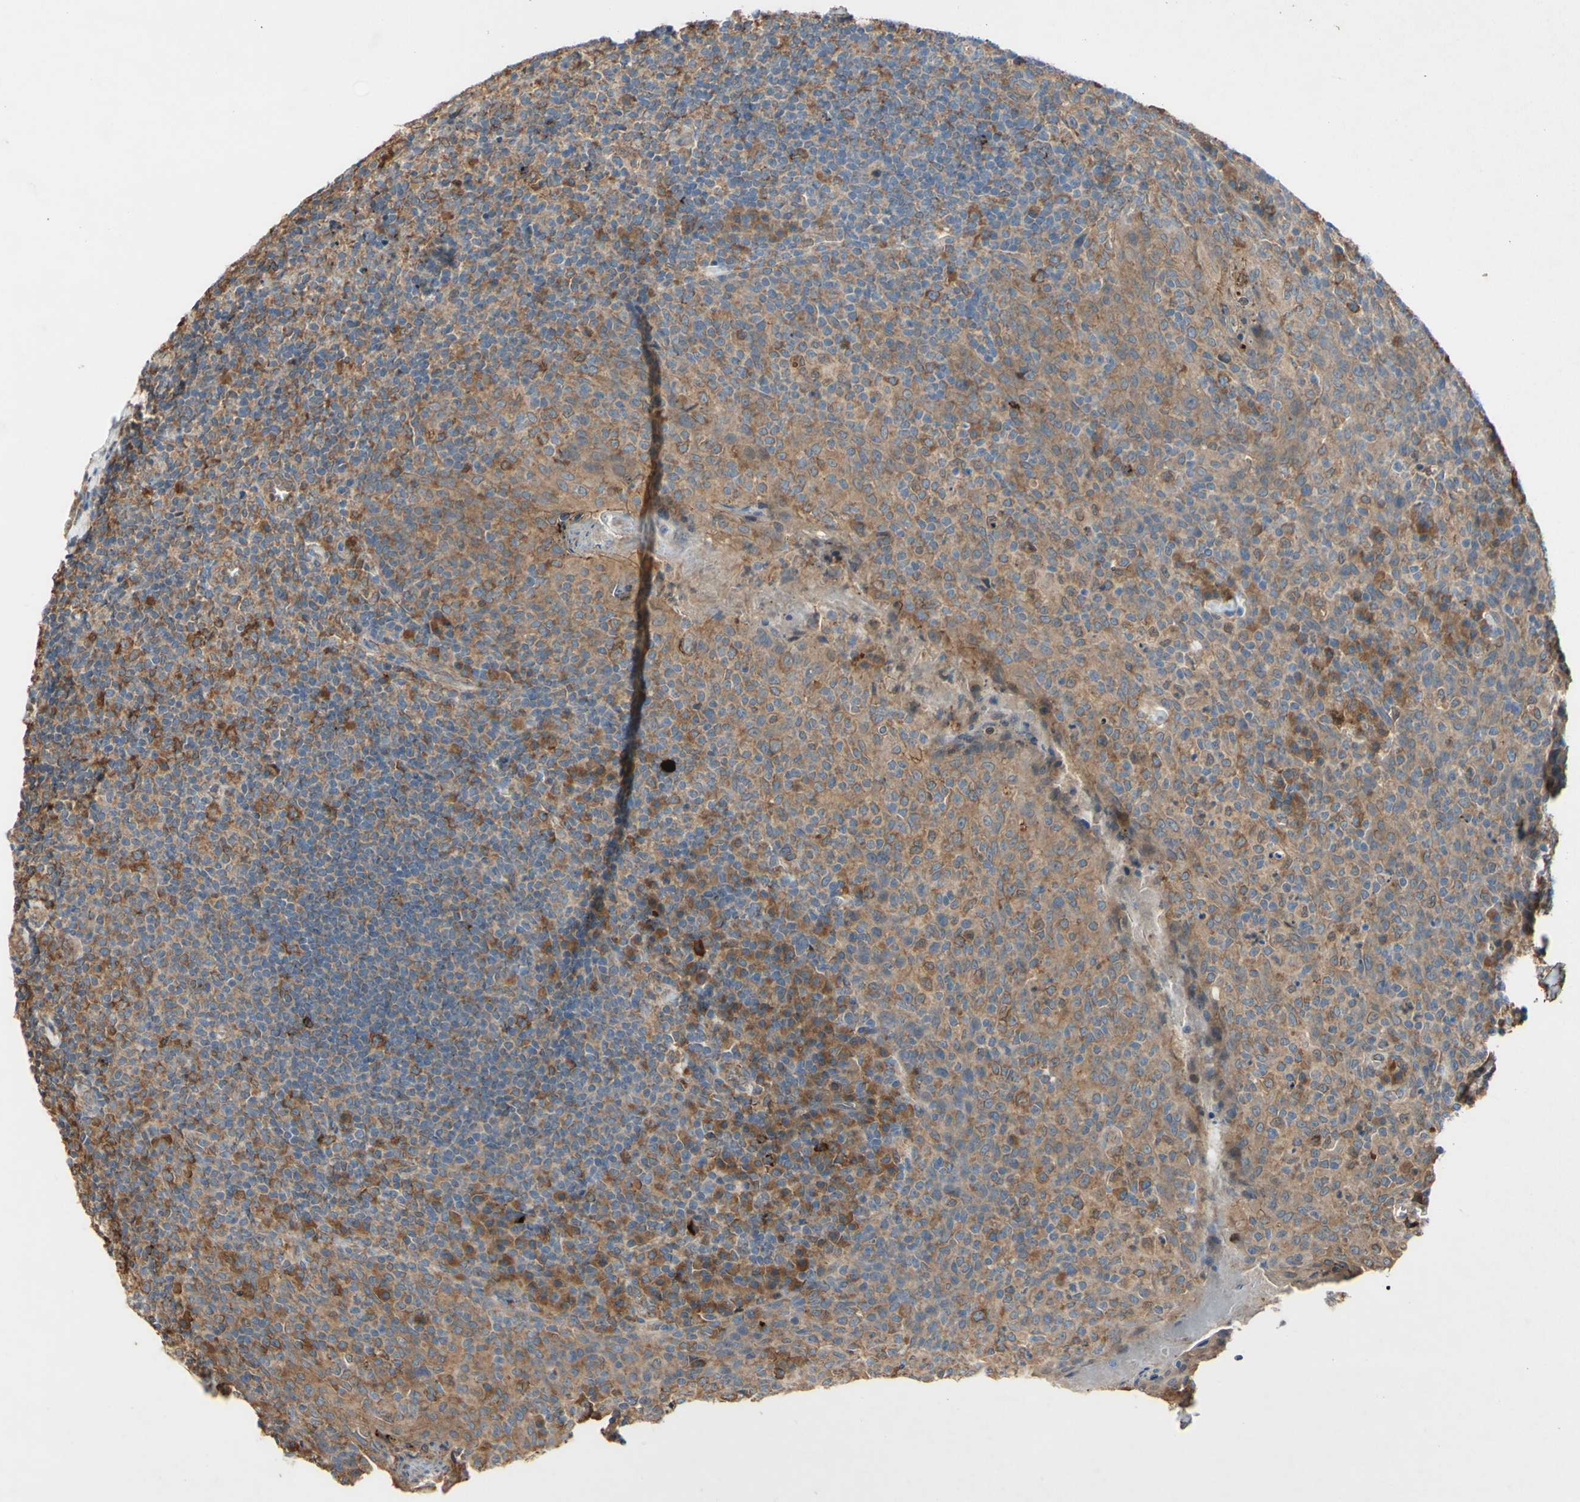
{"staining": {"intensity": "moderate", "quantity": ">75%", "location": "cytoplasmic/membranous"}, "tissue": "tonsil", "cell_type": "Germinal center cells", "image_type": "normal", "snomed": [{"axis": "morphology", "description": "Normal tissue, NOS"}, {"axis": "topography", "description": "Tonsil"}], "caption": "High-magnification brightfield microscopy of normal tonsil stained with DAB (3,3'-diaminobenzidine) (brown) and counterstained with hematoxylin (blue). germinal center cells exhibit moderate cytoplasmic/membranous expression is present in approximately>75% of cells.", "gene": "PDGFB", "patient": {"sex": "male", "age": 17}}